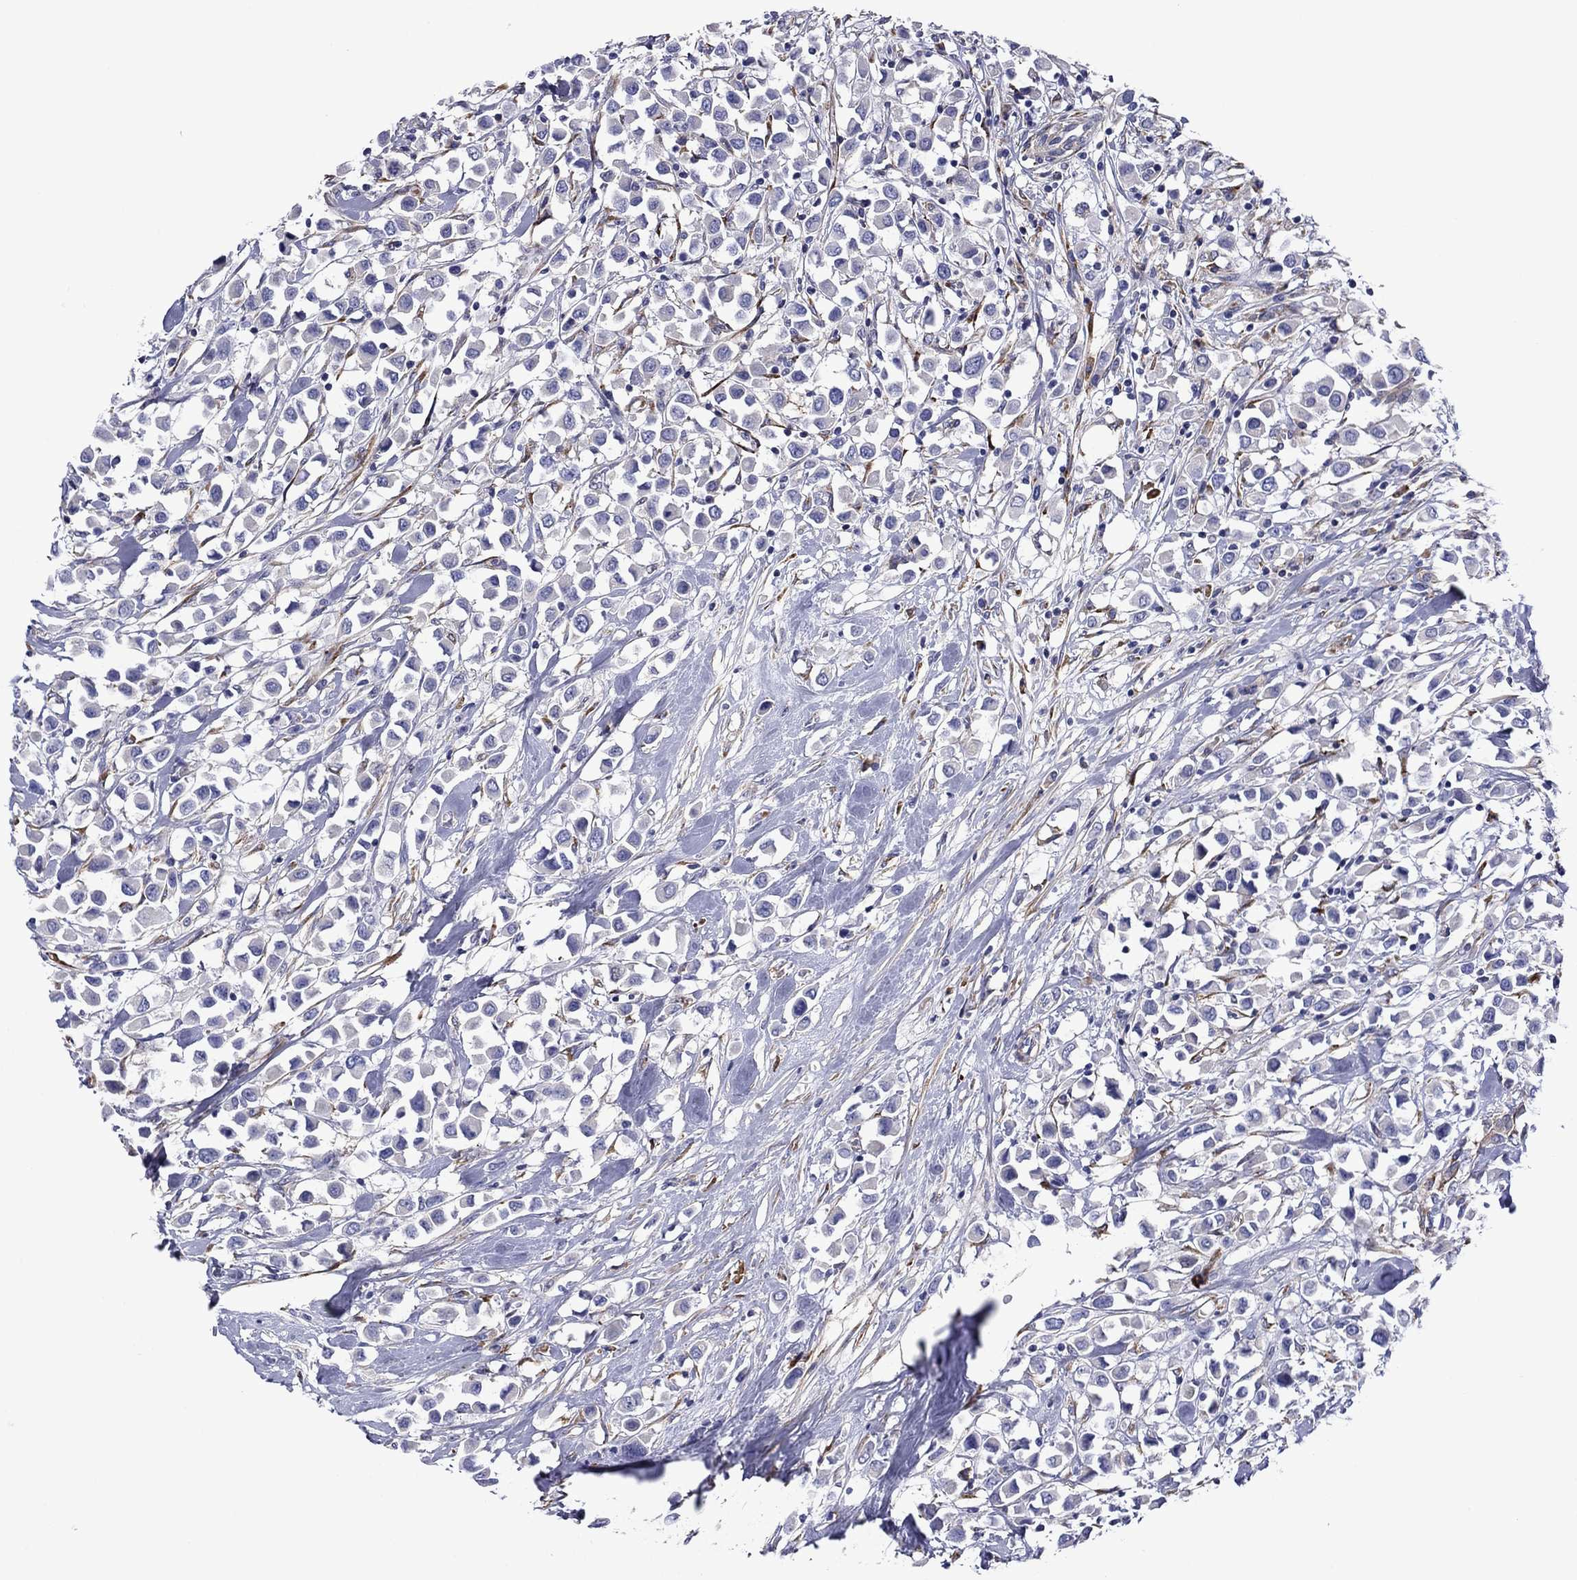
{"staining": {"intensity": "negative", "quantity": "none", "location": "none"}, "tissue": "breast cancer", "cell_type": "Tumor cells", "image_type": "cancer", "snomed": [{"axis": "morphology", "description": "Duct carcinoma"}, {"axis": "topography", "description": "Breast"}], "caption": "Histopathology image shows no significant protein staining in tumor cells of breast infiltrating ductal carcinoma.", "gene": "HSPG2", "patient": {"sex": "female", "age": 61}}